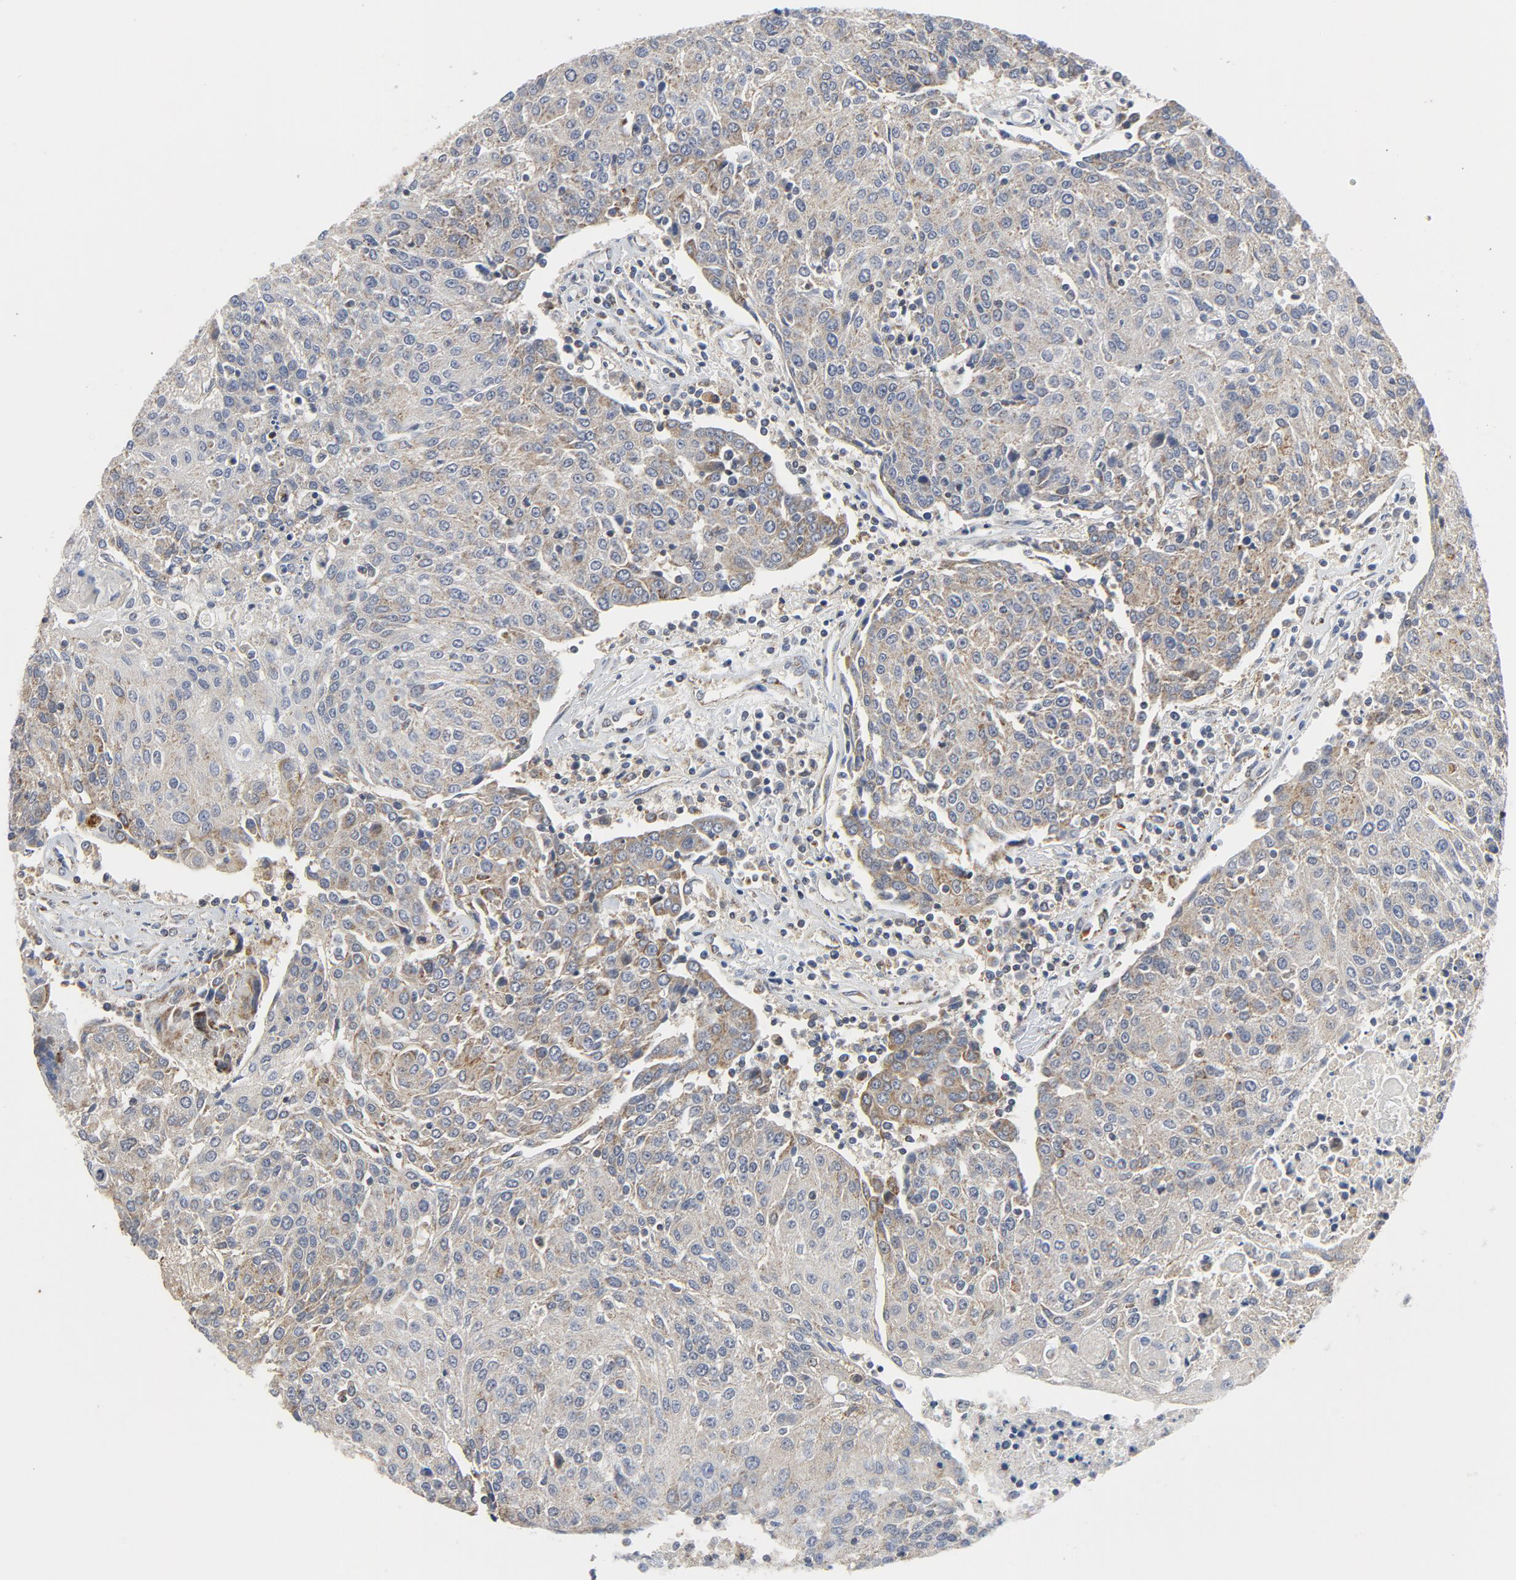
{"staining": {"intensity": "moderate", "quantity": ">75%", "location": "cytoplasmic/membranous"}, "tissue": "urothelial cancer", "cell_type": "Tumor cells", "image_type": "cancer", "snomed": [{"axis": "morphology", "description": "Urothelial carcinoma, High grade"}, {"axis": "topography", "description": "Urinary bladder"}], "caption": "This is an image of immunohistochemistry staining of urothelial cancer, which shows moderate staining in the cytoplasmic/membranous of tumor cells.", "gene": "C14orf119", "patient": {"sex": "female", "age": 85}}